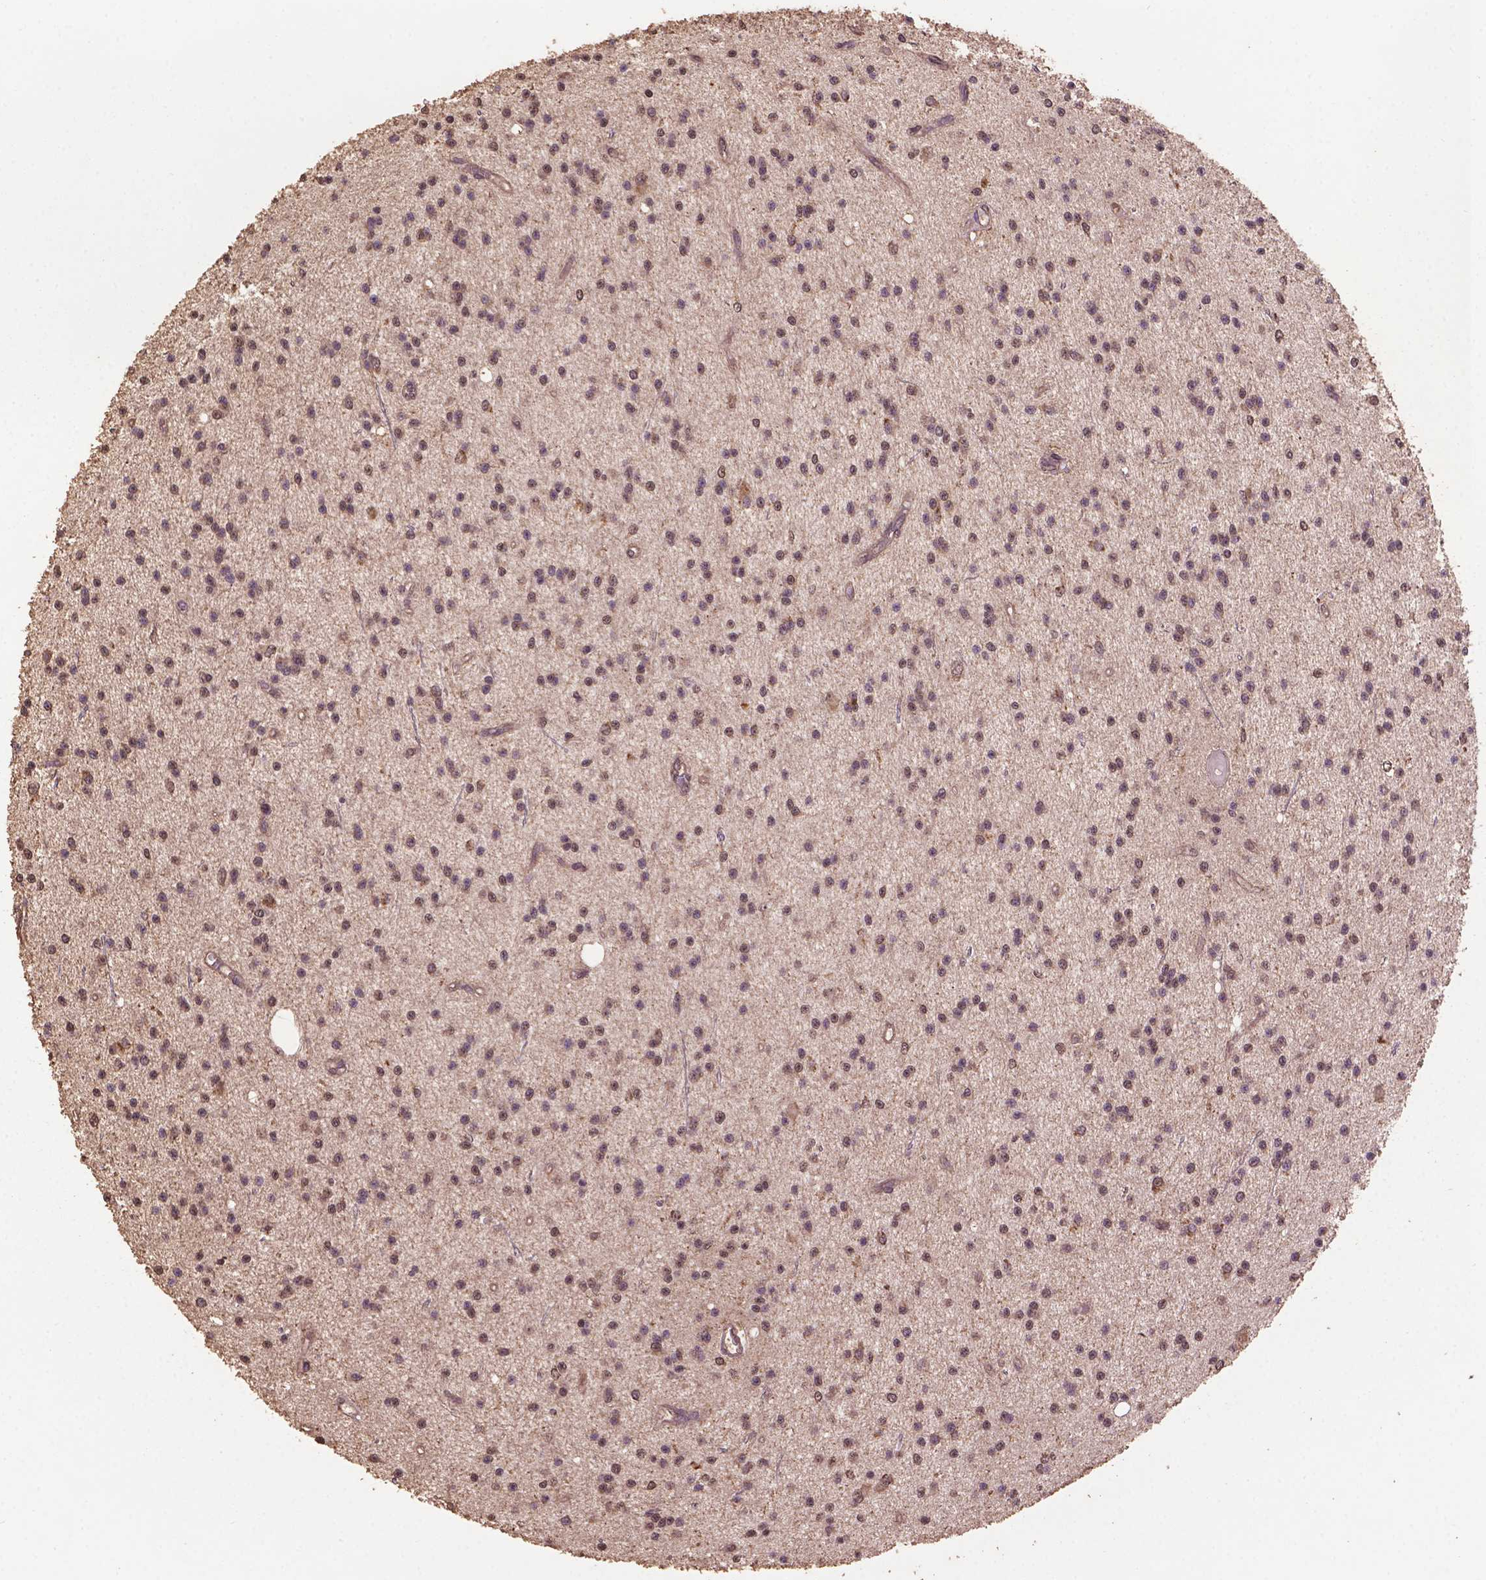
{"staining": {"intensity": "weak", "quantity": ">75%", "location": "cytoplasmic/membranous,nuclear"}, "tissue": "glioma", "cell_type": "Tumor cells", "image_type": "cancer", "snomed": [{"axis": "morphology", "description": "Glioma, malignant, Low grade"}, {"axis": "topography", "description": "Brain"}], "caption": "The image exhibits immunohistochemical staining of low-grade glioma (malignant). There is weak cytoplasmic/membranous and nuclear positivity is seen in approximately >75% of tumor cells.", "gene": "BABAM1", "patient": {"sex": "male", "age": 27}}